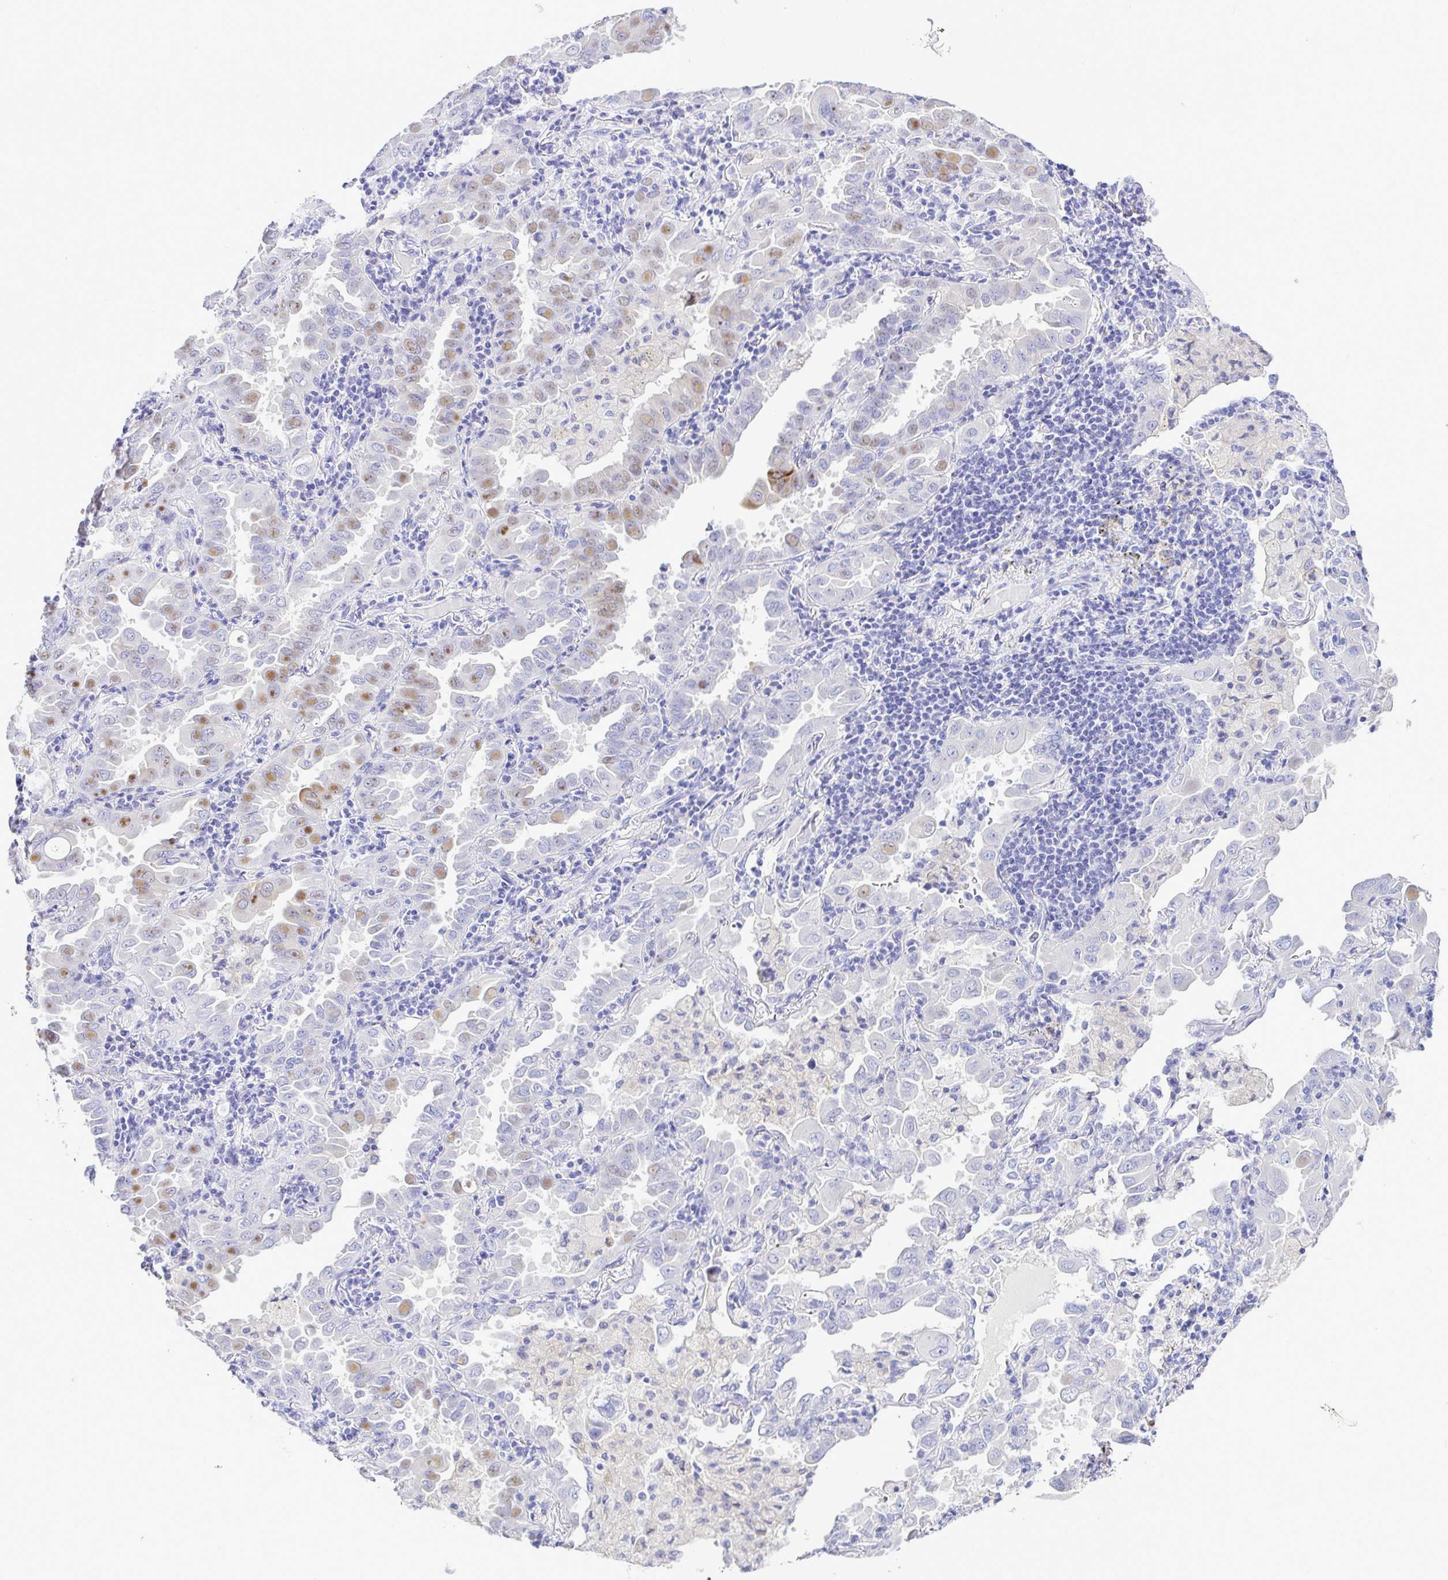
{"staining": {"intensity": "moderate", "quantity": "<25%", "location": "cytoplasmic/membranous"}, "tissue": "lung cancer", "cell_type": "Tumor cells", "image_type": "cancer", "snomed": [{"axis": "morphology", "description": "Adenocarcinoma, NOS"}, {"axis": "topography", "description": "Lung"}], "caption": "Immunohistochemistry (IHC) micrograph of lung cancer (adenocarcinoma) stained for a protein (brown), which demonstrates low levels of moderate cytoplasmic/membranous positivity in about <25% of tumor cells.", "gene": "BACE2", "patient": {"sex": "male", "age": 64}}